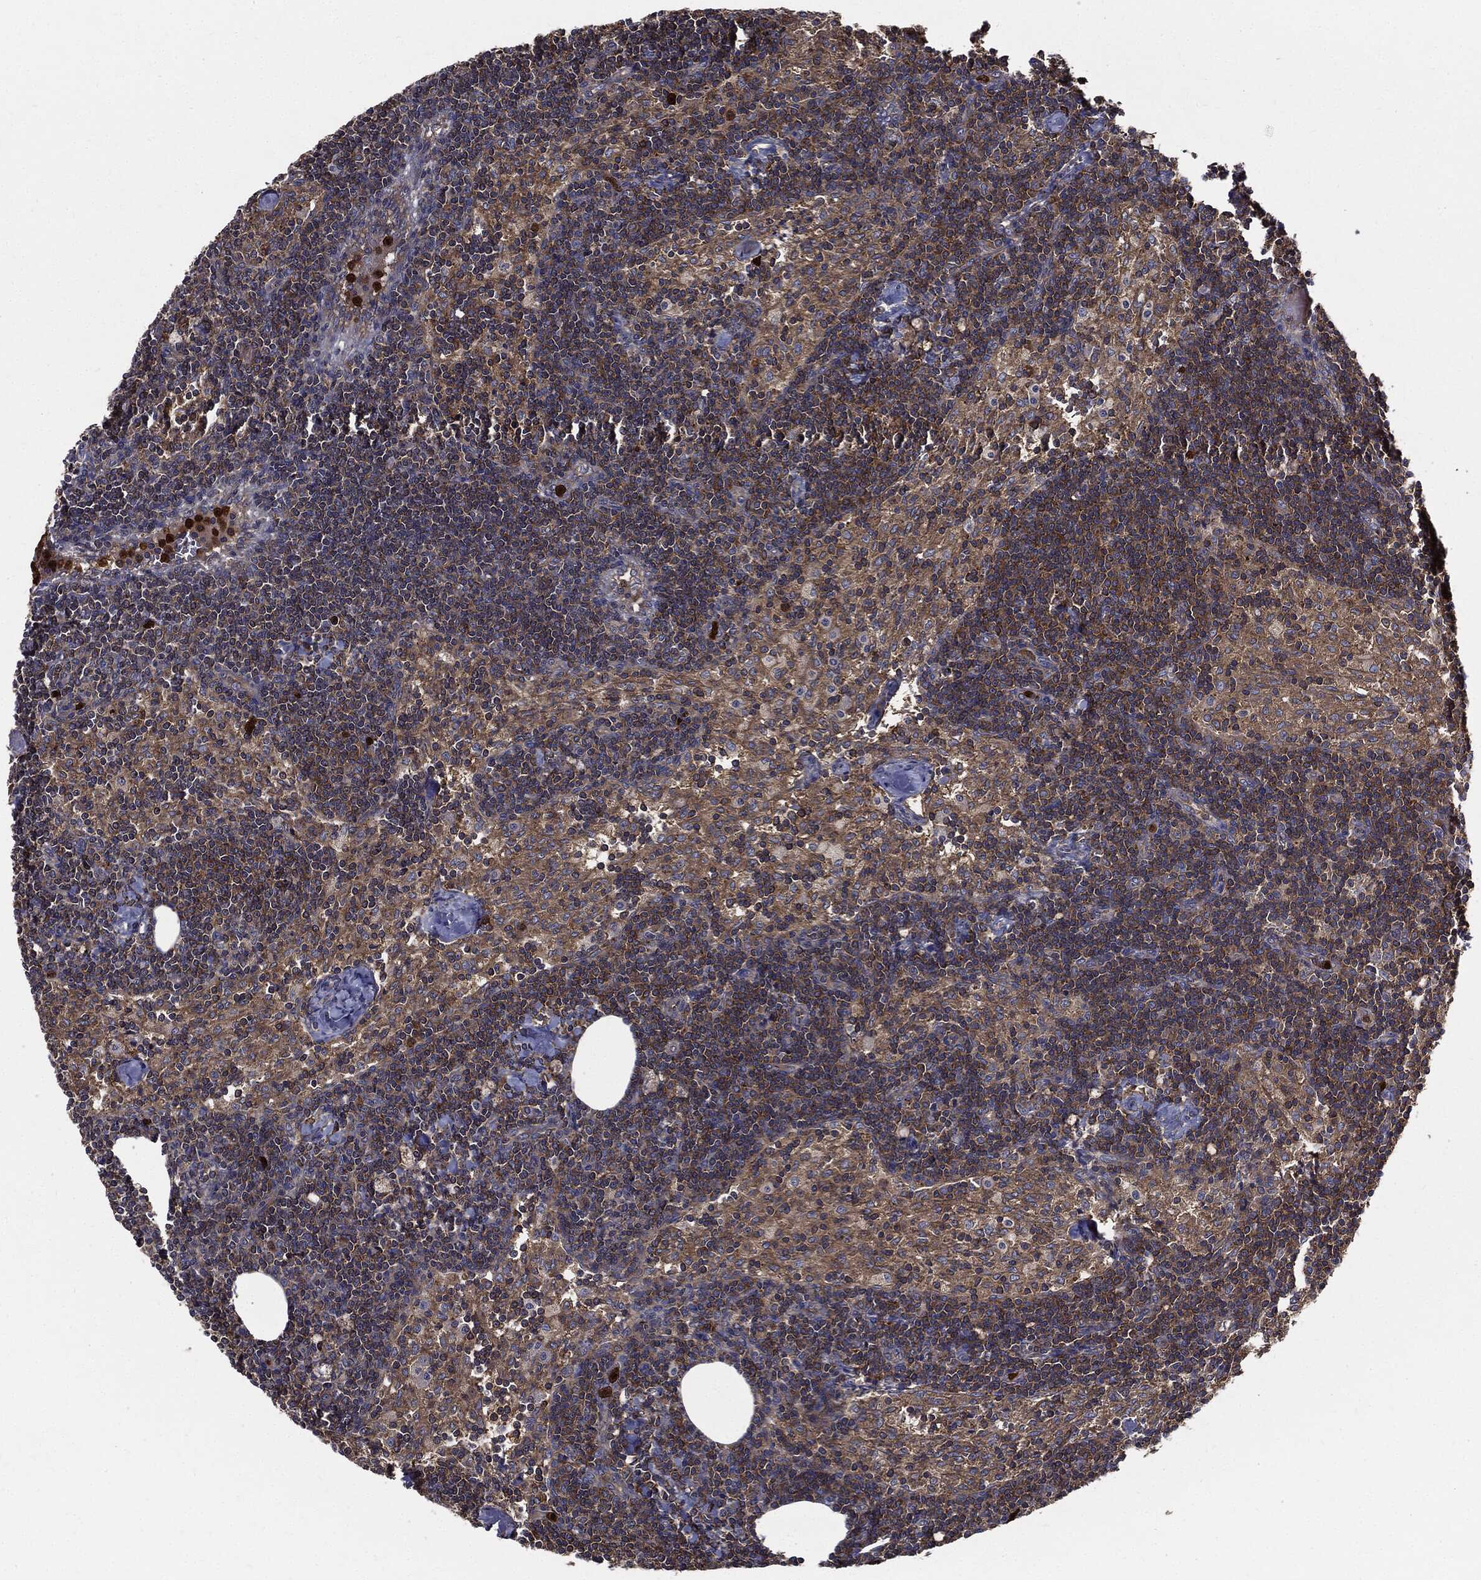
{"staining": {"intensity": "moderate", "quantity": ">75%", "location": "cytoplasmic/membranous"}, "tissue": "lymph node", "cell_type": "Germinal center cells", "image_type": "normal", "snomed": [{"axis": "morphology", "description": "Normal tissue, NOS"}, {"axis": "topography", "description": "Lymph node"}], "caption": "High-magnification brightfield microscopy of benign lymph node stained with DAB (3,3'-diaminobenzidine) (brown) and counterstained with hematoxylin (blue). germinal center cells exhibit moderate cytoplasmic/membranous expression is appreciated in about>75% of cells.", "gene": "PDCD6IP", "patient": {"sex": "female", "age": 51}}